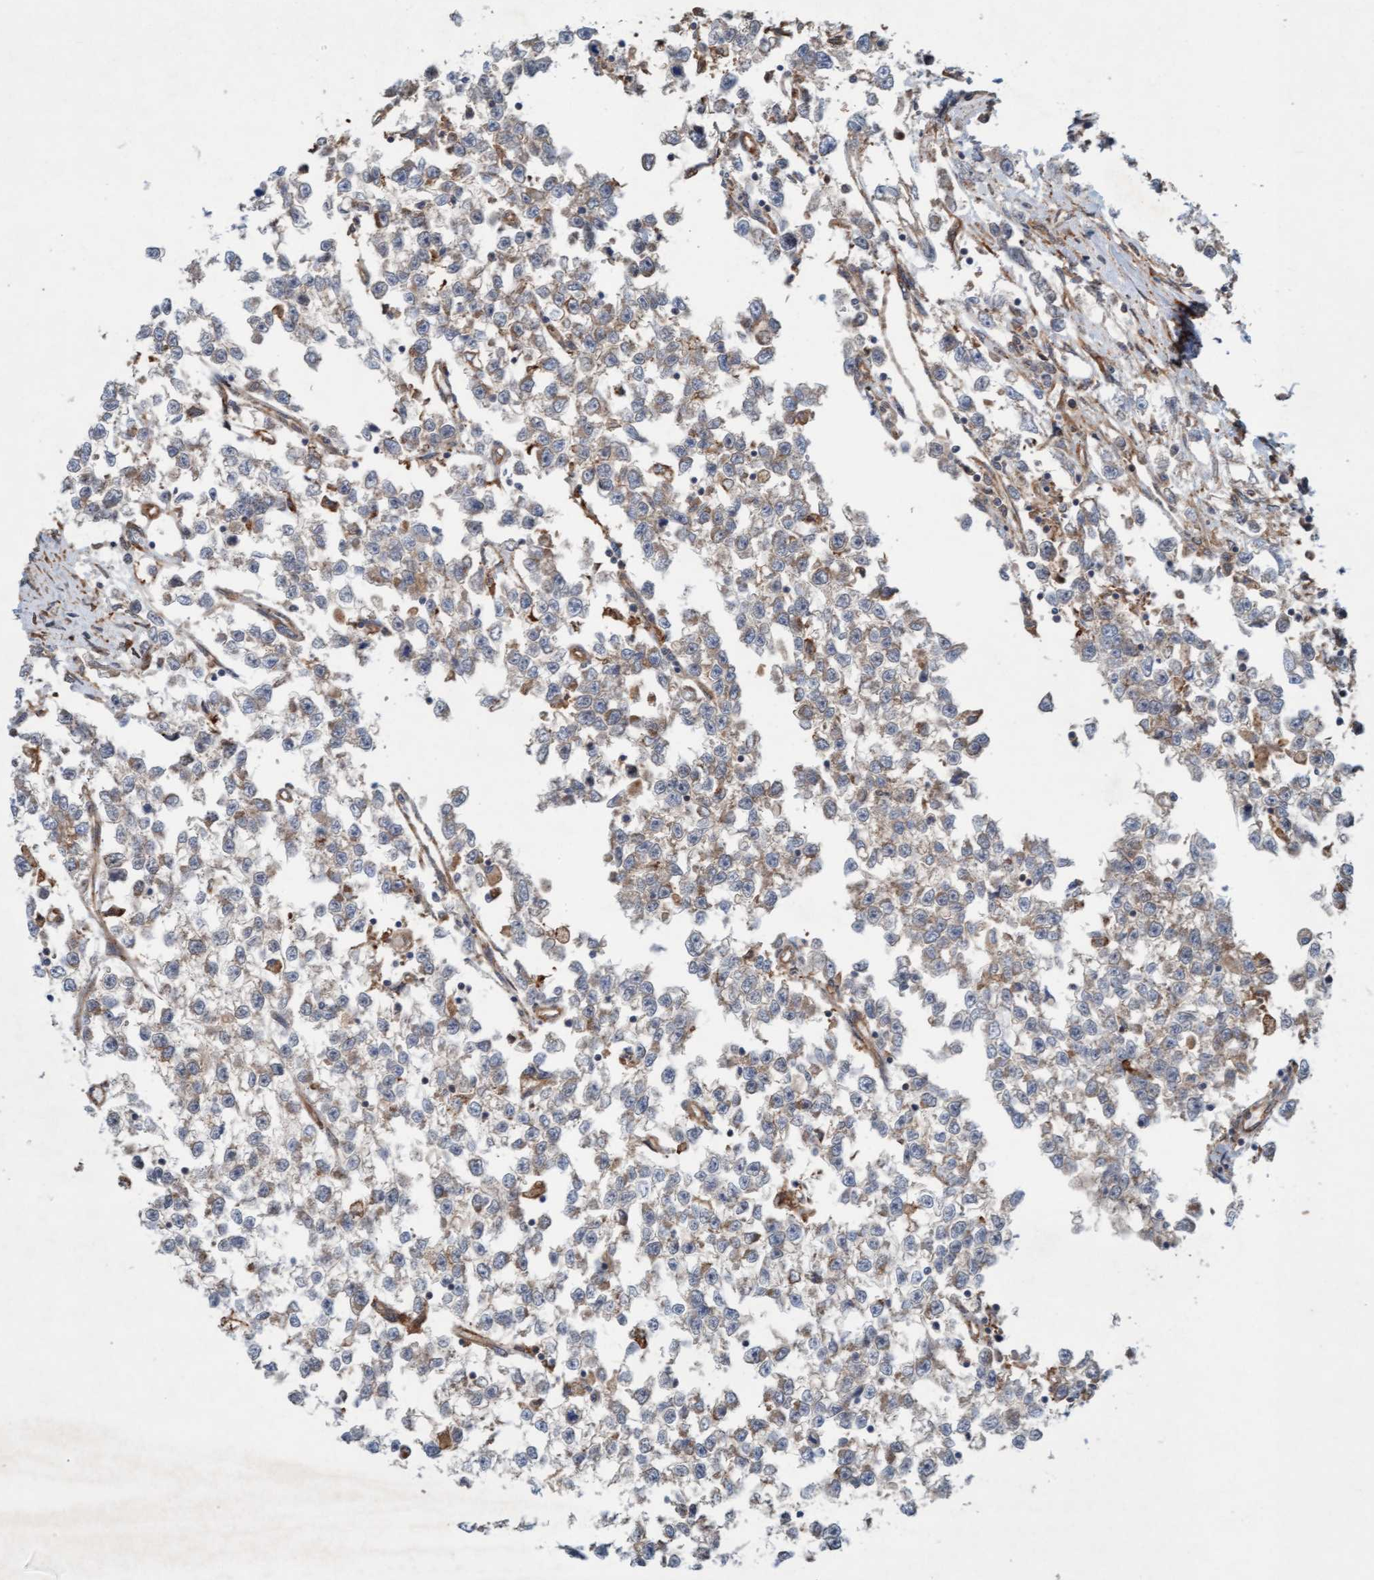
{"staining": {"intensity": "weak", "quantity": ">75%", "location": "cytoplasmic/membranous"}, "tissue": "testis cancer", "cell_type": "Tumor cells", "image_type": "cancer", "snomed": [{"axis": "morphology", "description": "Seminoma, NOS"}, {"axis": "morphology", "description": "Carcinoma, Embryonal, NOS"}, {"axis": "topography", "description": "Testis"}], "caption": "Immunohistochemistry of human testis cancer displays low levels of weak cytoplasmic/membranous expression in approximately >75% of tumor cells. (Brightfield microscopy of DAB IHC at high magnification).", "gene": "ERAL1", "patient": {"sex": "male", "age": 51}}